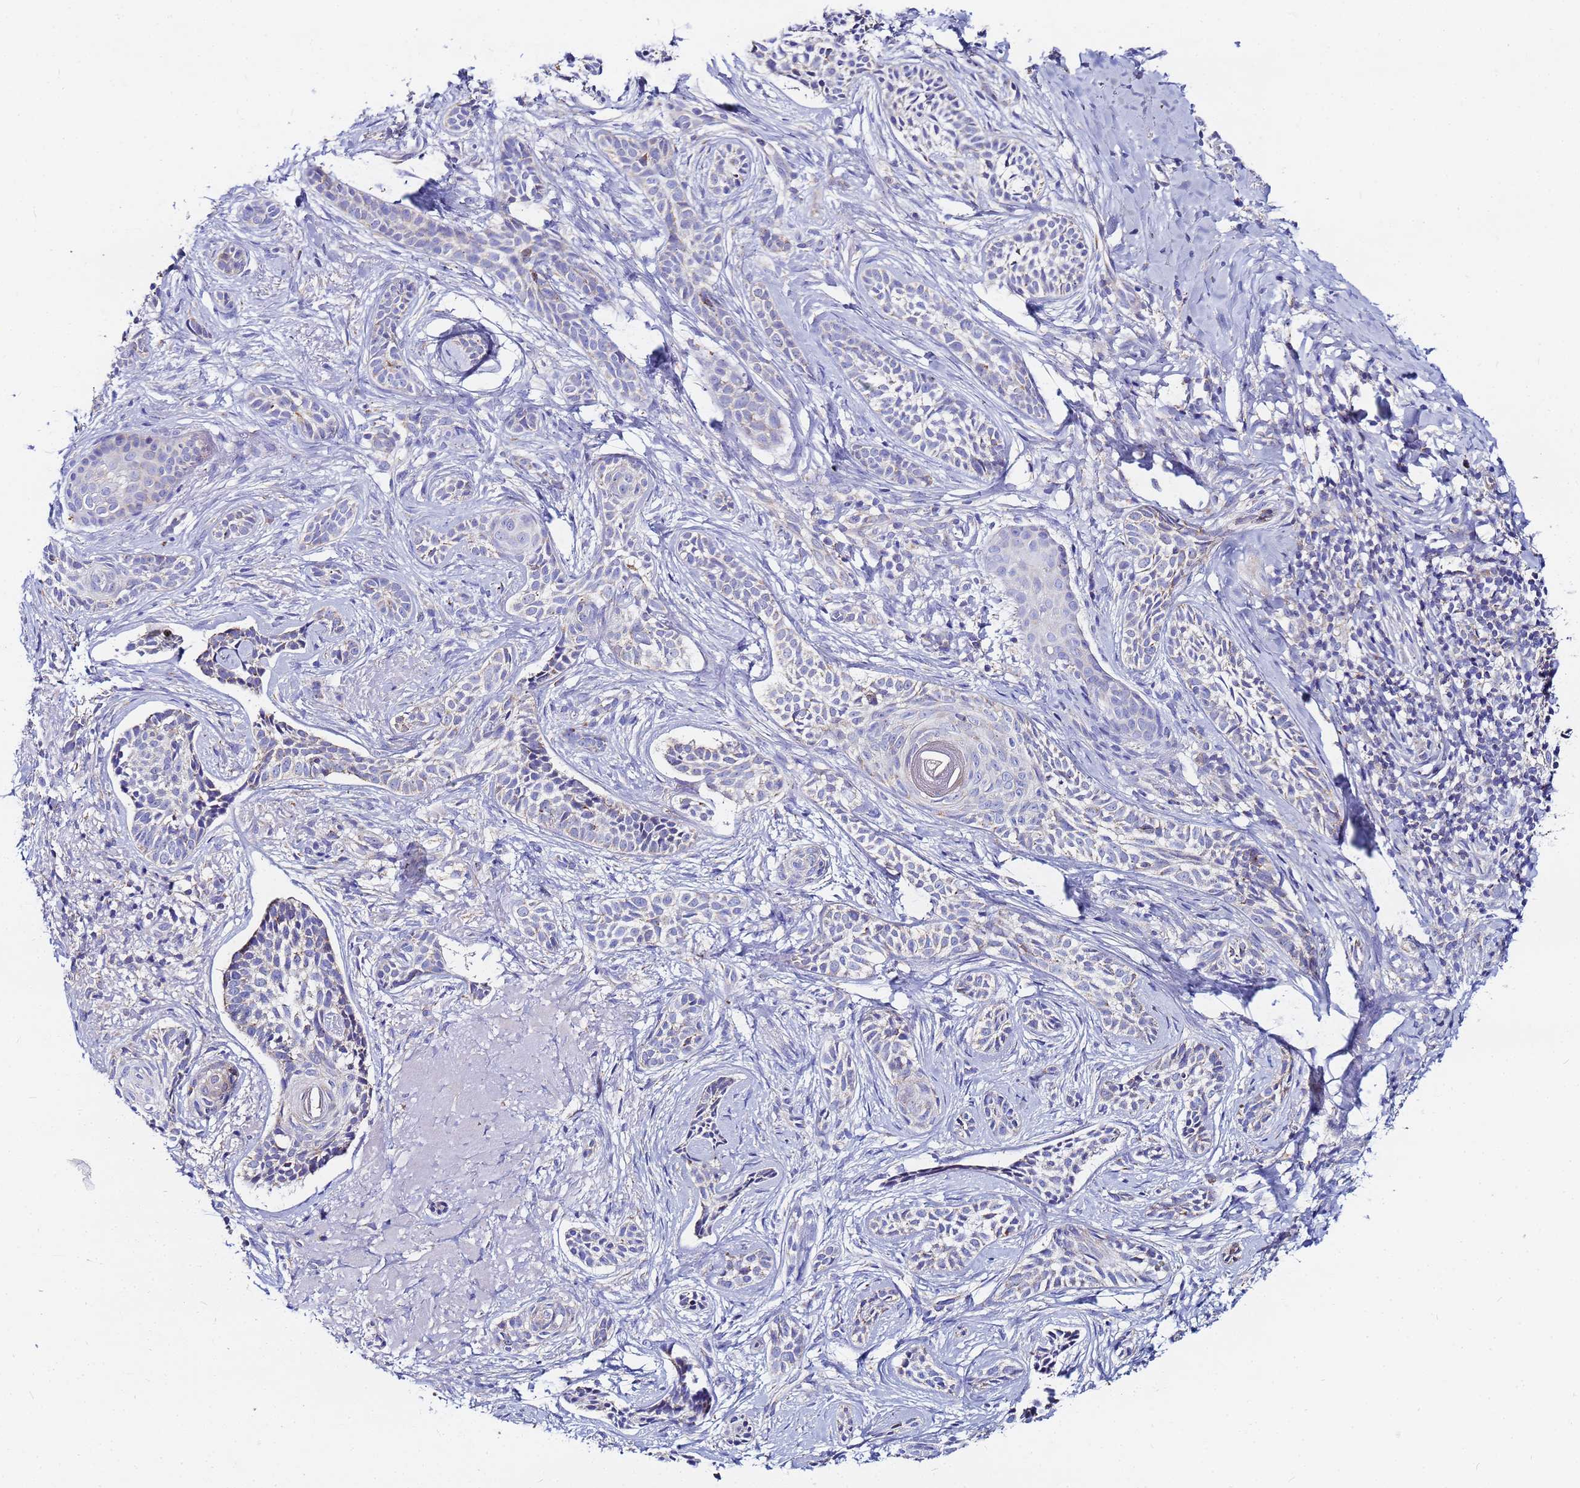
{"staining": {"intensity": "negative", "quantity": "none", "location": "none"}, "tissue": "skin cancer", "cell_type": "Tumor cells", "image_type": "cancer", "snomed": [{"axis": "morphology", "description": "Basal cell carcinoma"}, {"axis": "topography", "description": "Skin"}], "caption": "Skin basal cell carcinoma was stained to show a protein in brown. There is no significant staining in tumor cells.", "gene": "FAHD2A", "patient": {"sex": "male", "age": 71}}